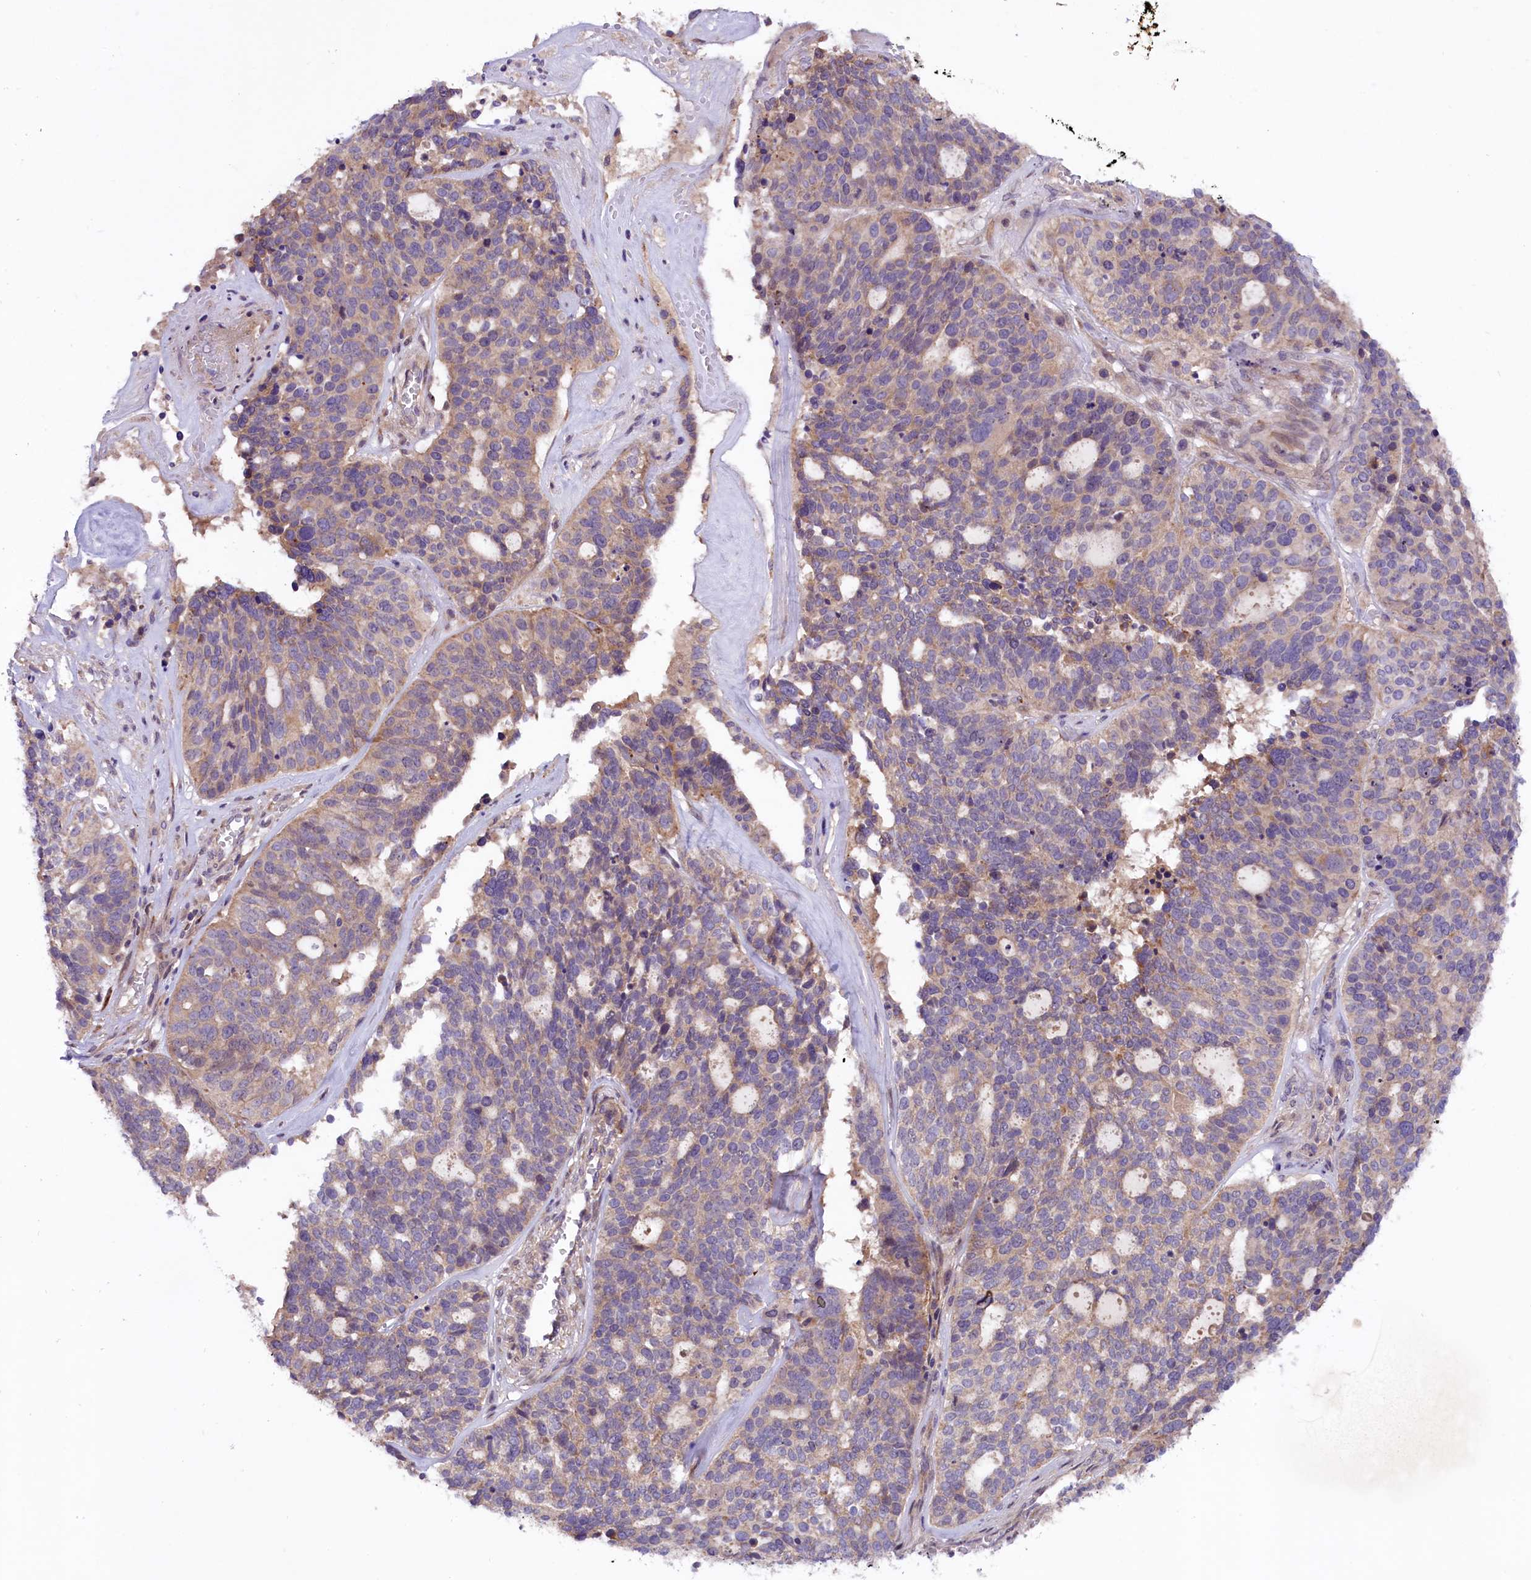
{"staining": {"intensity": "weak", "quantity": "<25%", "location": "cytoplasmic/membranous"}, "tissue": "ovarian cancer", "cell_type": "Tumor cells", "image_type": "cancer", "snomed": [{"axis": "morphology", "description": "Cystadenocarcinoma, serous, NOS"}, {"axis": "topography", "description": "Ovary"}], "caption": "Serous cystadenocarcinoma (ovarian) was stained to show a protein in brown. There is no significant expression in tumor cells.", "gene": "COG8", "patient": {"sex": "female", "age": 59}}